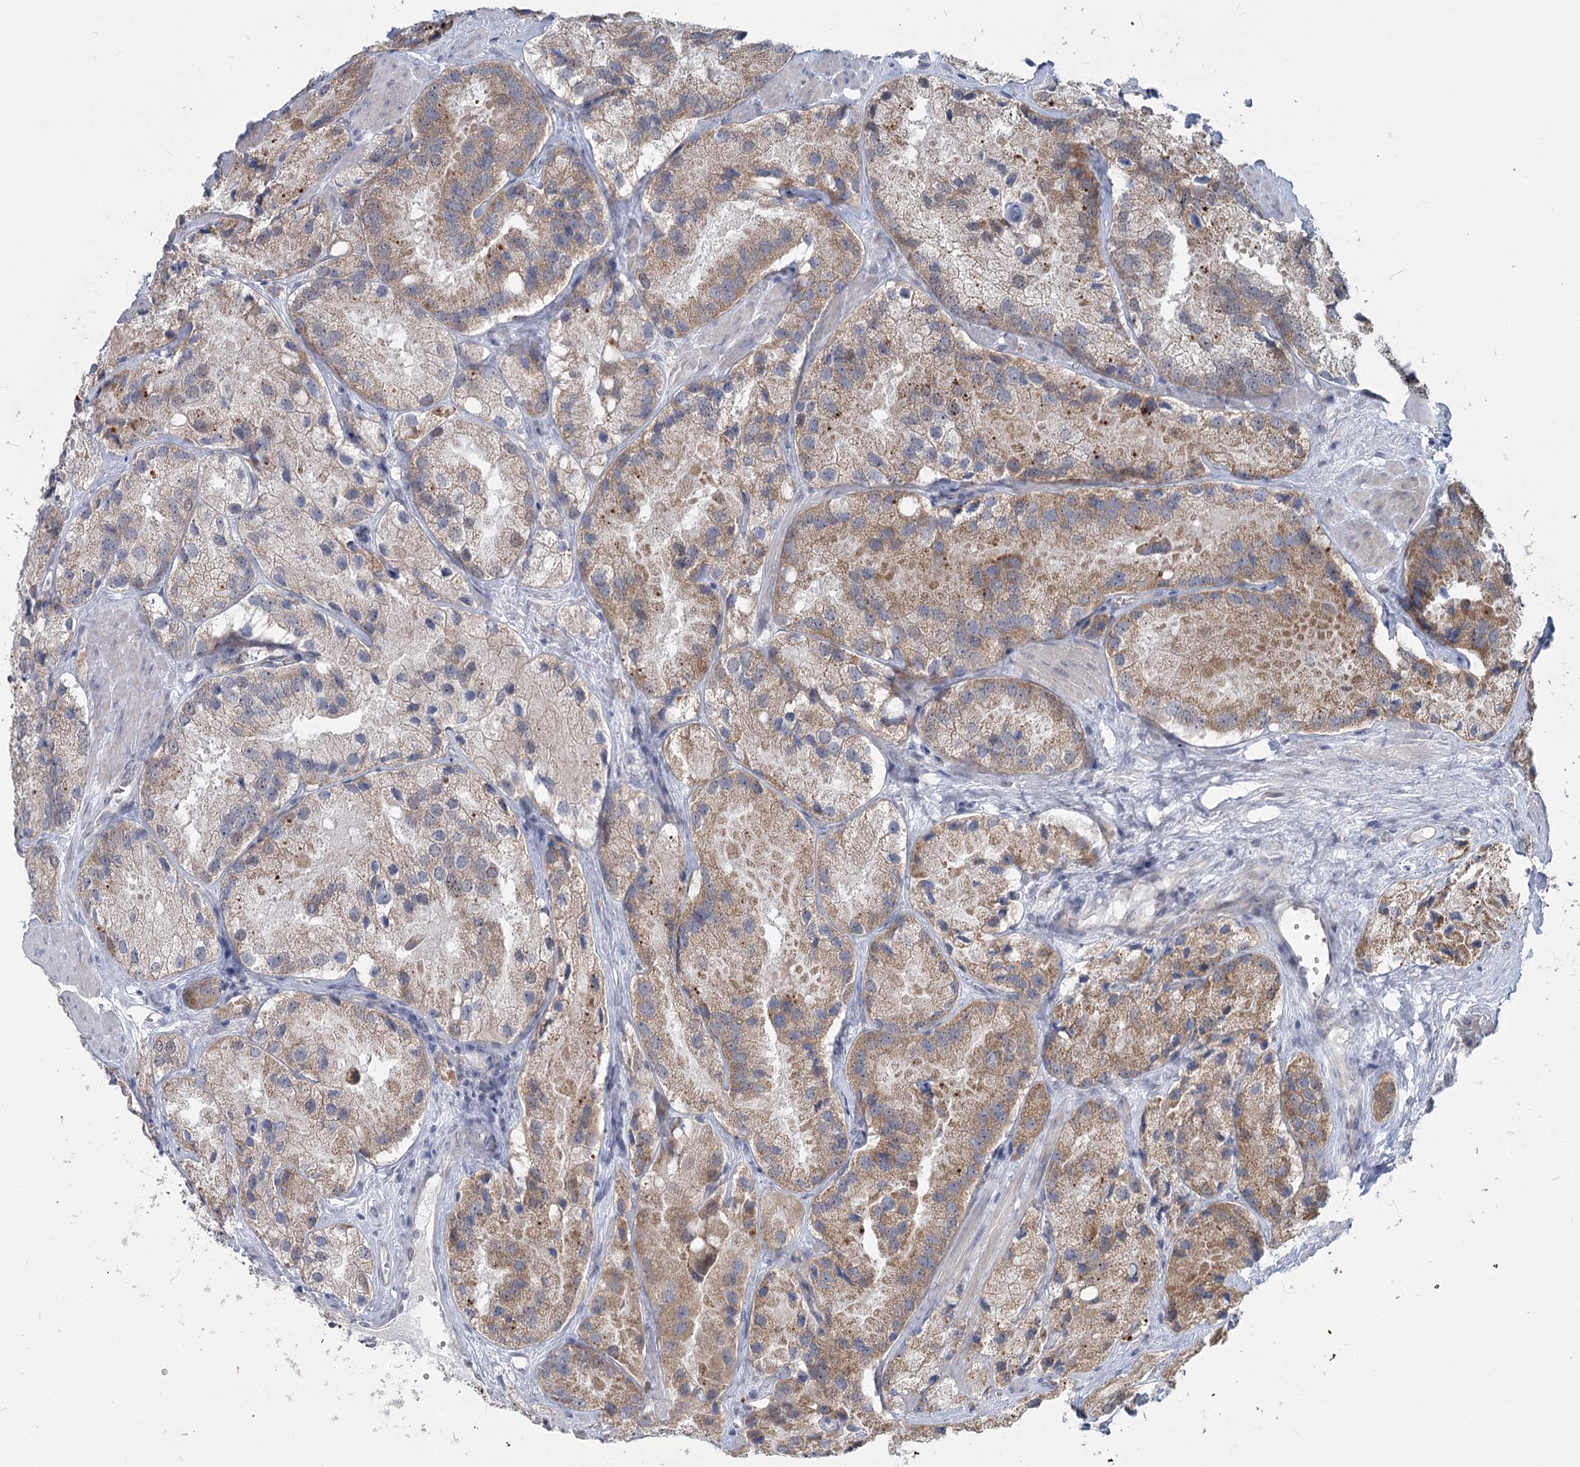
{"staining": {"intensity": "moderate", "quantity": "25%-75%", "location": "cytoplasmic/membranous"}, "tissue": "prostate cancer", "cell_type": "Tumor cells", "image_type": "cancer", "snomed": [{"axis": "morphology", "description": "Adenocarcinoma, High grade"}, {"axis": "topography", "description": "Prostate"}], "caption": "The immunohistochemical stain highlights moderate cytoplasmic/membranous expression in tumor cells of prostate cancer (adenocarcinoma (high-grade)) tissue. The staining was performed using DAB (3,3'-diaminobenzidine), with brown indicating positive protein expression. Nuclei are stained blue with hematoxylin.", "gene": "MTG1", "patient": {"sex": "male", "age": 66}}